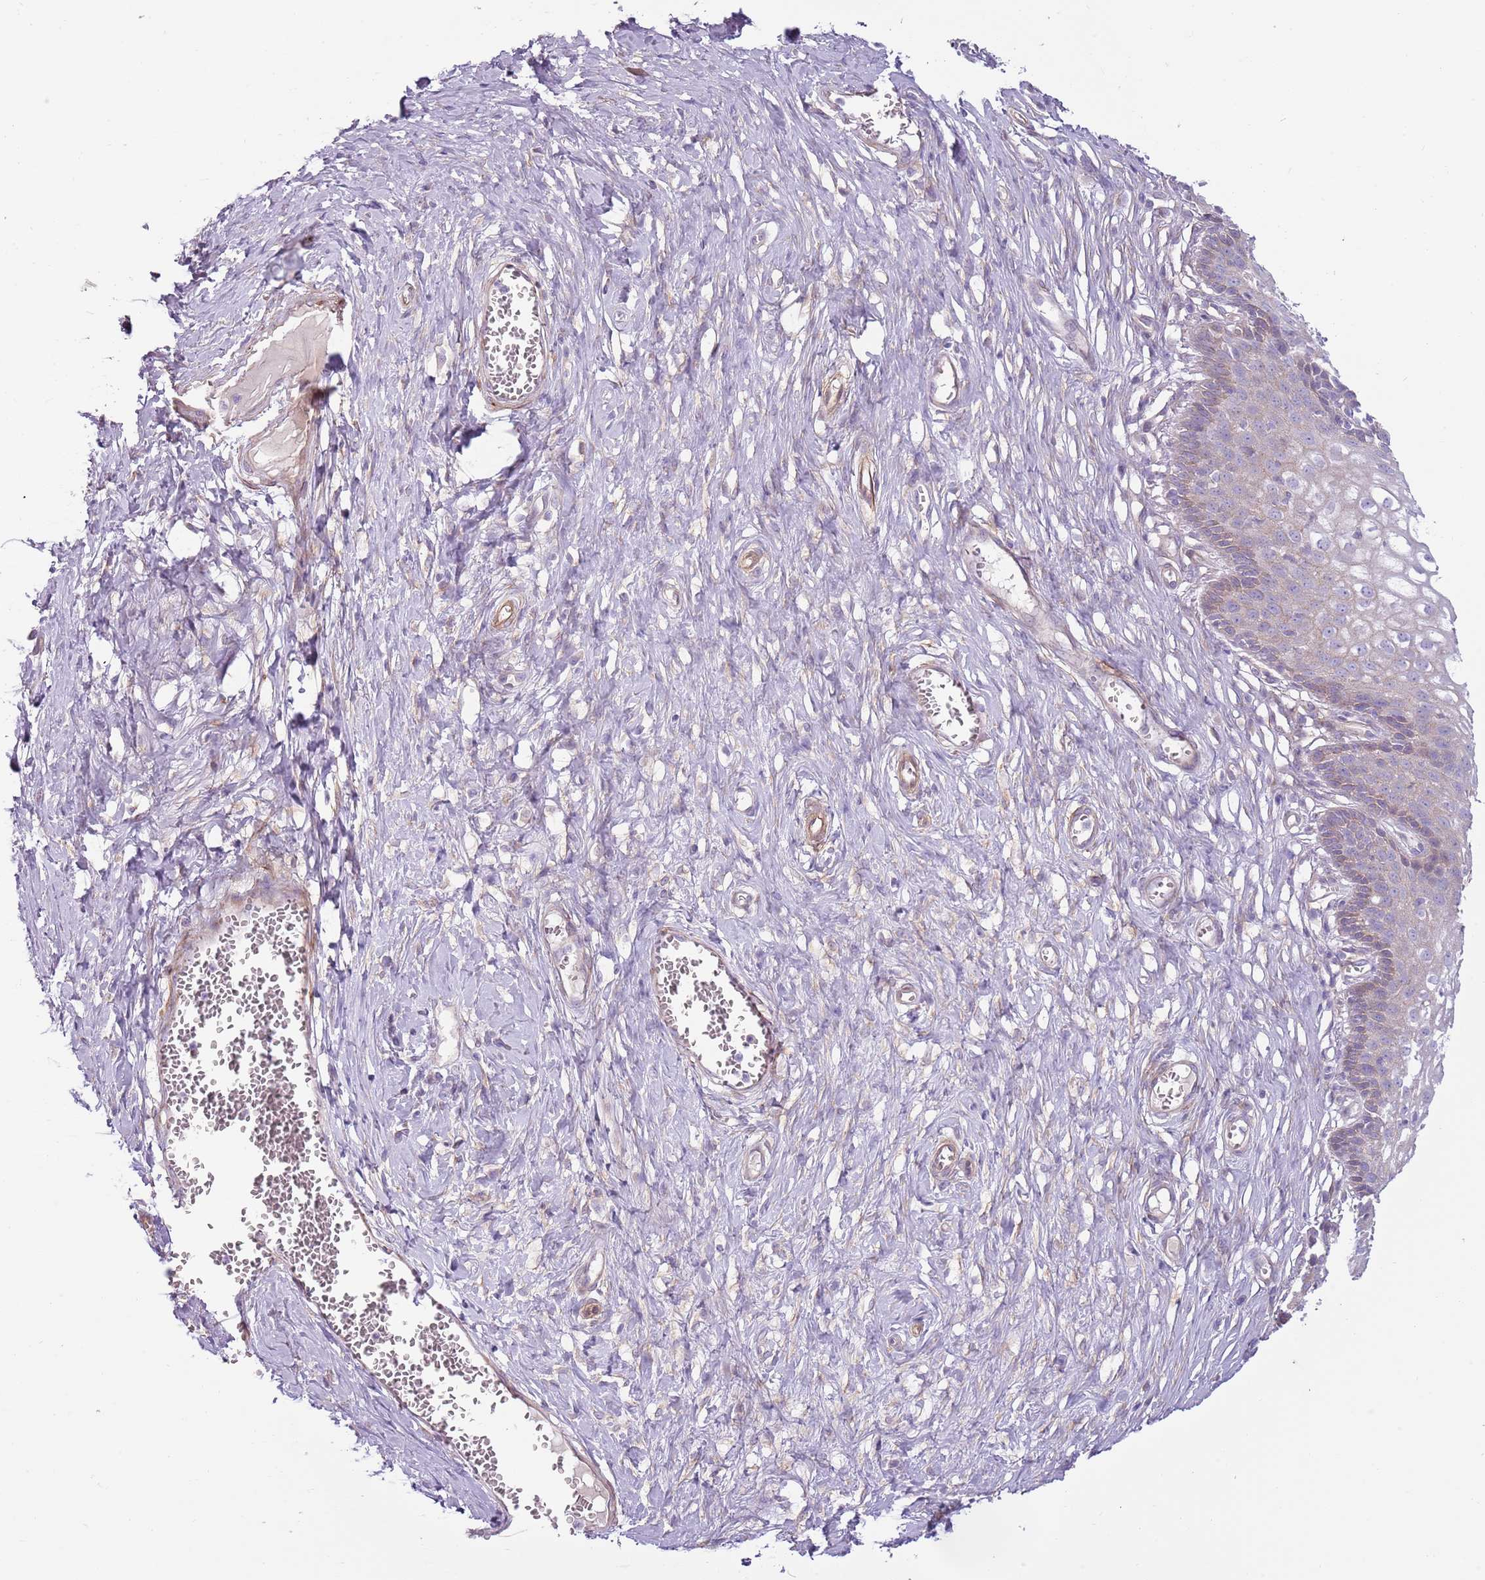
{"staining": {"intensity": "negative", "quantity": "none", "location": "none"}, "tissue": "cervix", "cell_type": "Glandular cells", "image_type": "normal", "snomed": [{"axis": "morphology", "description": "Normal tissue, NOS"}, {"axis": "morphology", "description": "Adenocarcinoma, NOS"}, {"axis": "topography", "description": "Cervix"}], "caption": "Immunohistochemistry image of normal cervix: cervix stained with DAB (3,3'-diaminobenzidine) demonstrates no significant protein staining in glandular cells. (Brightfield microscopy of DAB IHC at high magnification).", "gene": "MRO", "patient": {"sex": "female", "age": 29}}